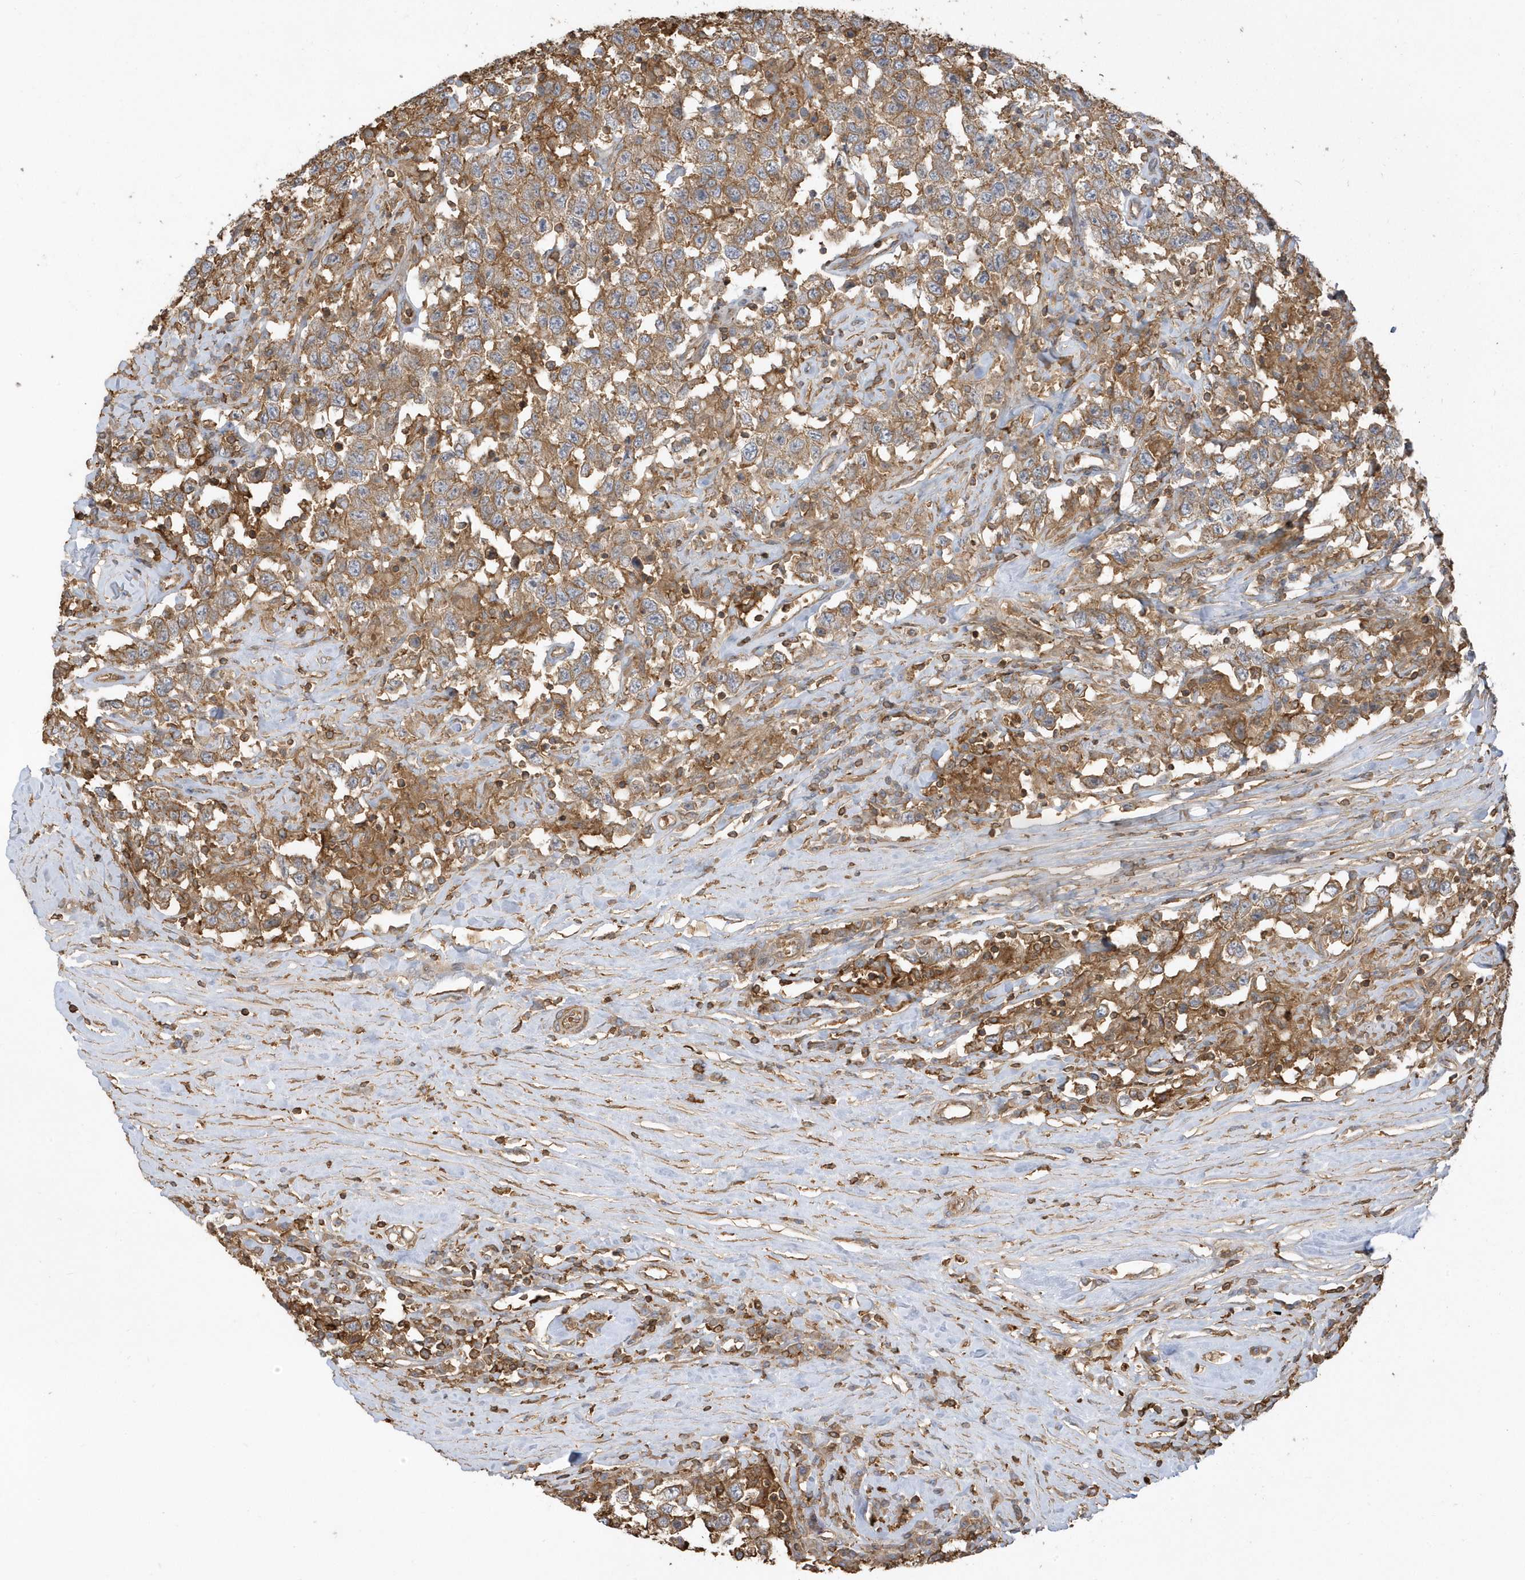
{"staining": {"intensity": "moderate", "quantity": ">75%", "location": "cytoplasmic/membranous"}, "tissue": "testis cancer", "cell_type": "Tumor cells", "image_type": "cancer", "snomed": [{"axis": "morphology", "description": "Seminoma, NOS"}, {"axis": "topography", "description": "Testis"}], "caption": "High-magnification brightfield microscopy of testis cancer stained with DAB (3,3'-diaminobenzidine) (brown) and counterstained with hematoxylin (blue). tumor cells exhibit moderate cytoplasmic/membranous staining is present in approximately>75% of cells.", "gene": "ZBTB8A", "patient": {"sex": "male", "age": 41}}